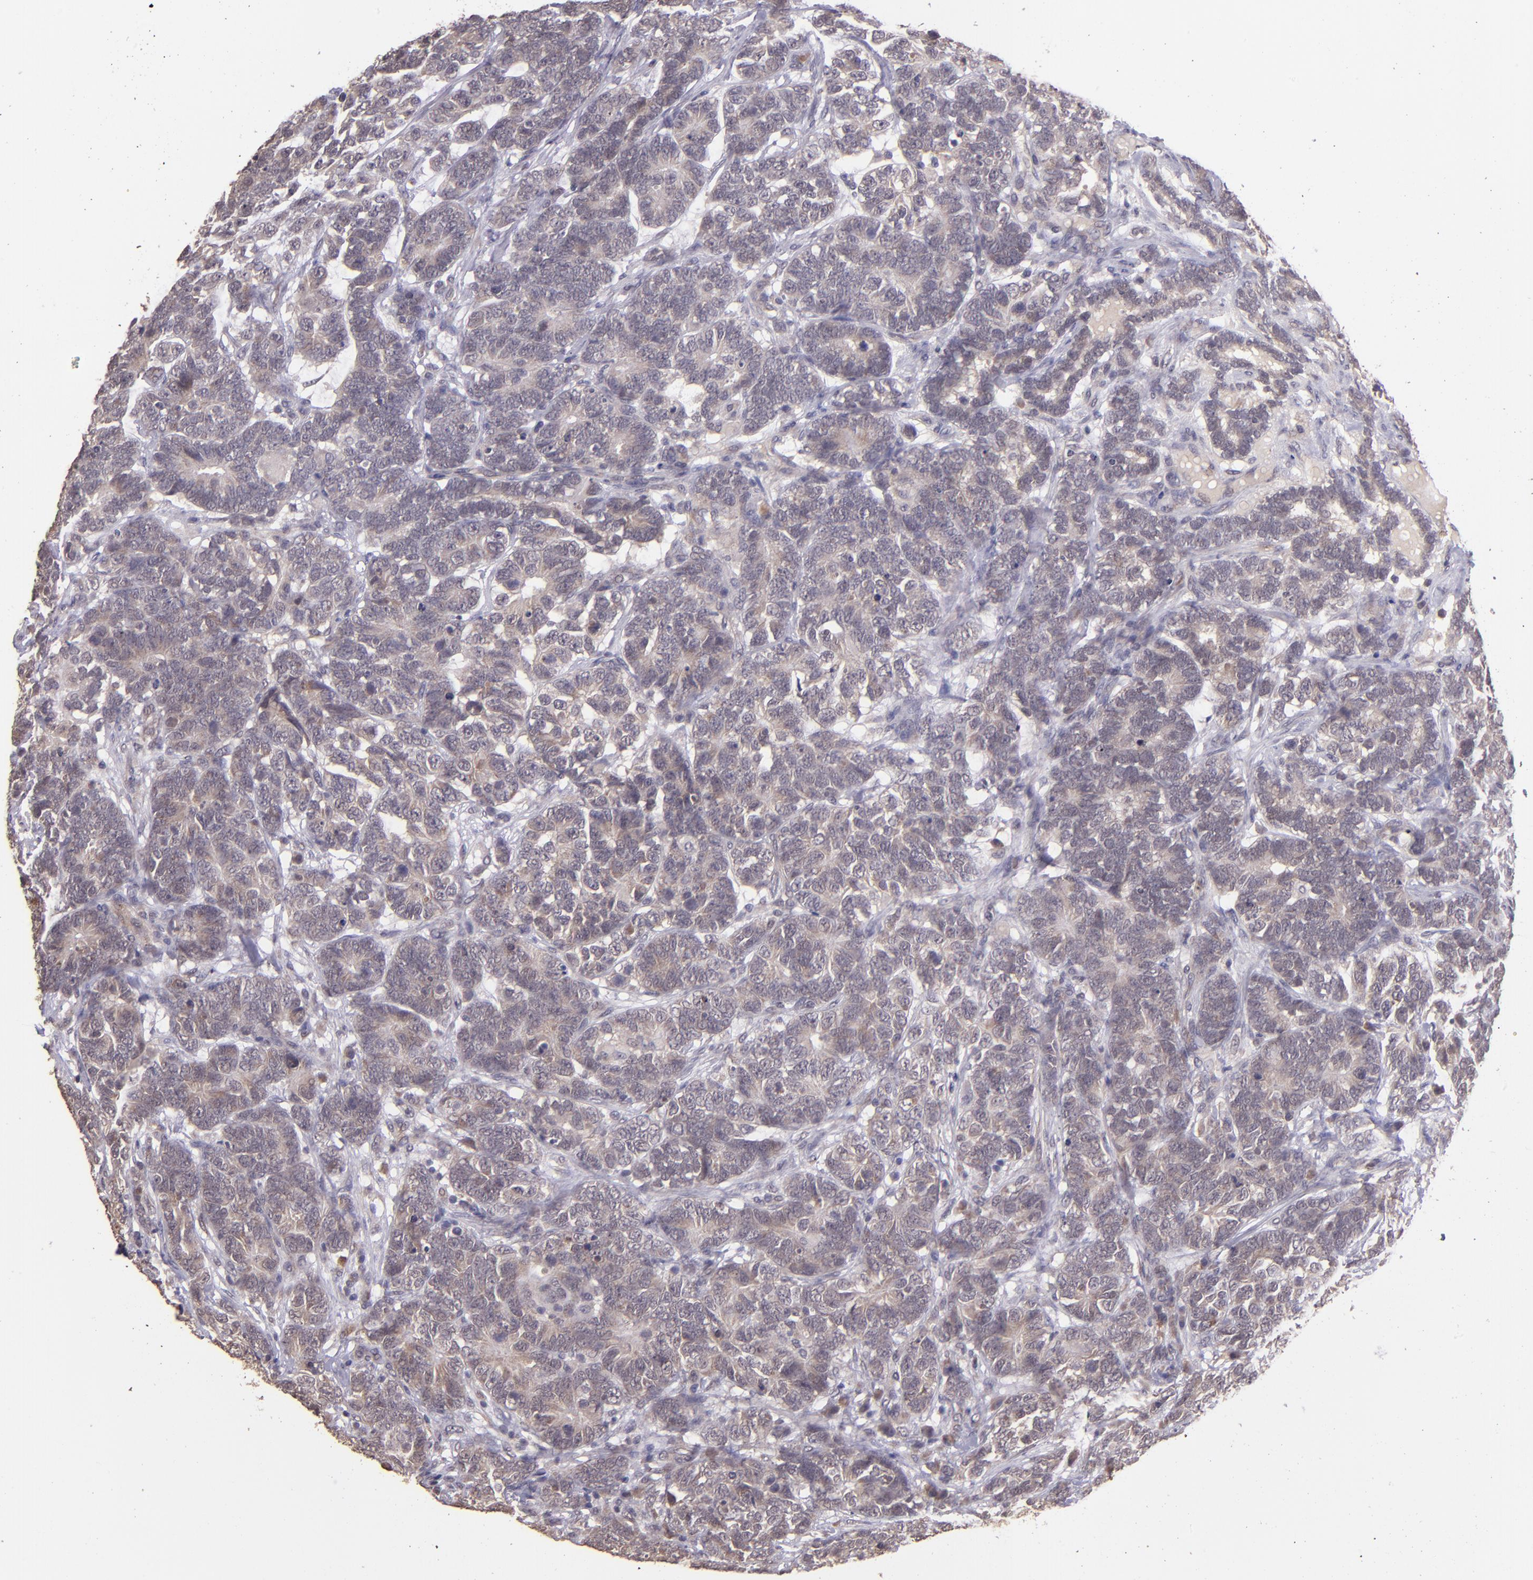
{"staining": {"intensity": "weak", "quantity": "25%-75%", "location": "cytoplasmic/membranous"}, "tissue": "testis cancer", "cell_type": "Tumor cells", "image_type": "cancer", "snomed": [{"axis": "morphology", "description": "Carcinoma, Embryonal, NOS"}, {"axis": "topography", "description": "Testis"}], "caption": "A low amount of weak cytoplasmic/membranous expression is appreciated in about 25%-75% of tumor cells in testis cancer tissue. (IHC, brightfield microscopy, high magnification).", "gene": "TAF7L", "patient": {"sex": "male", "age": 26}}